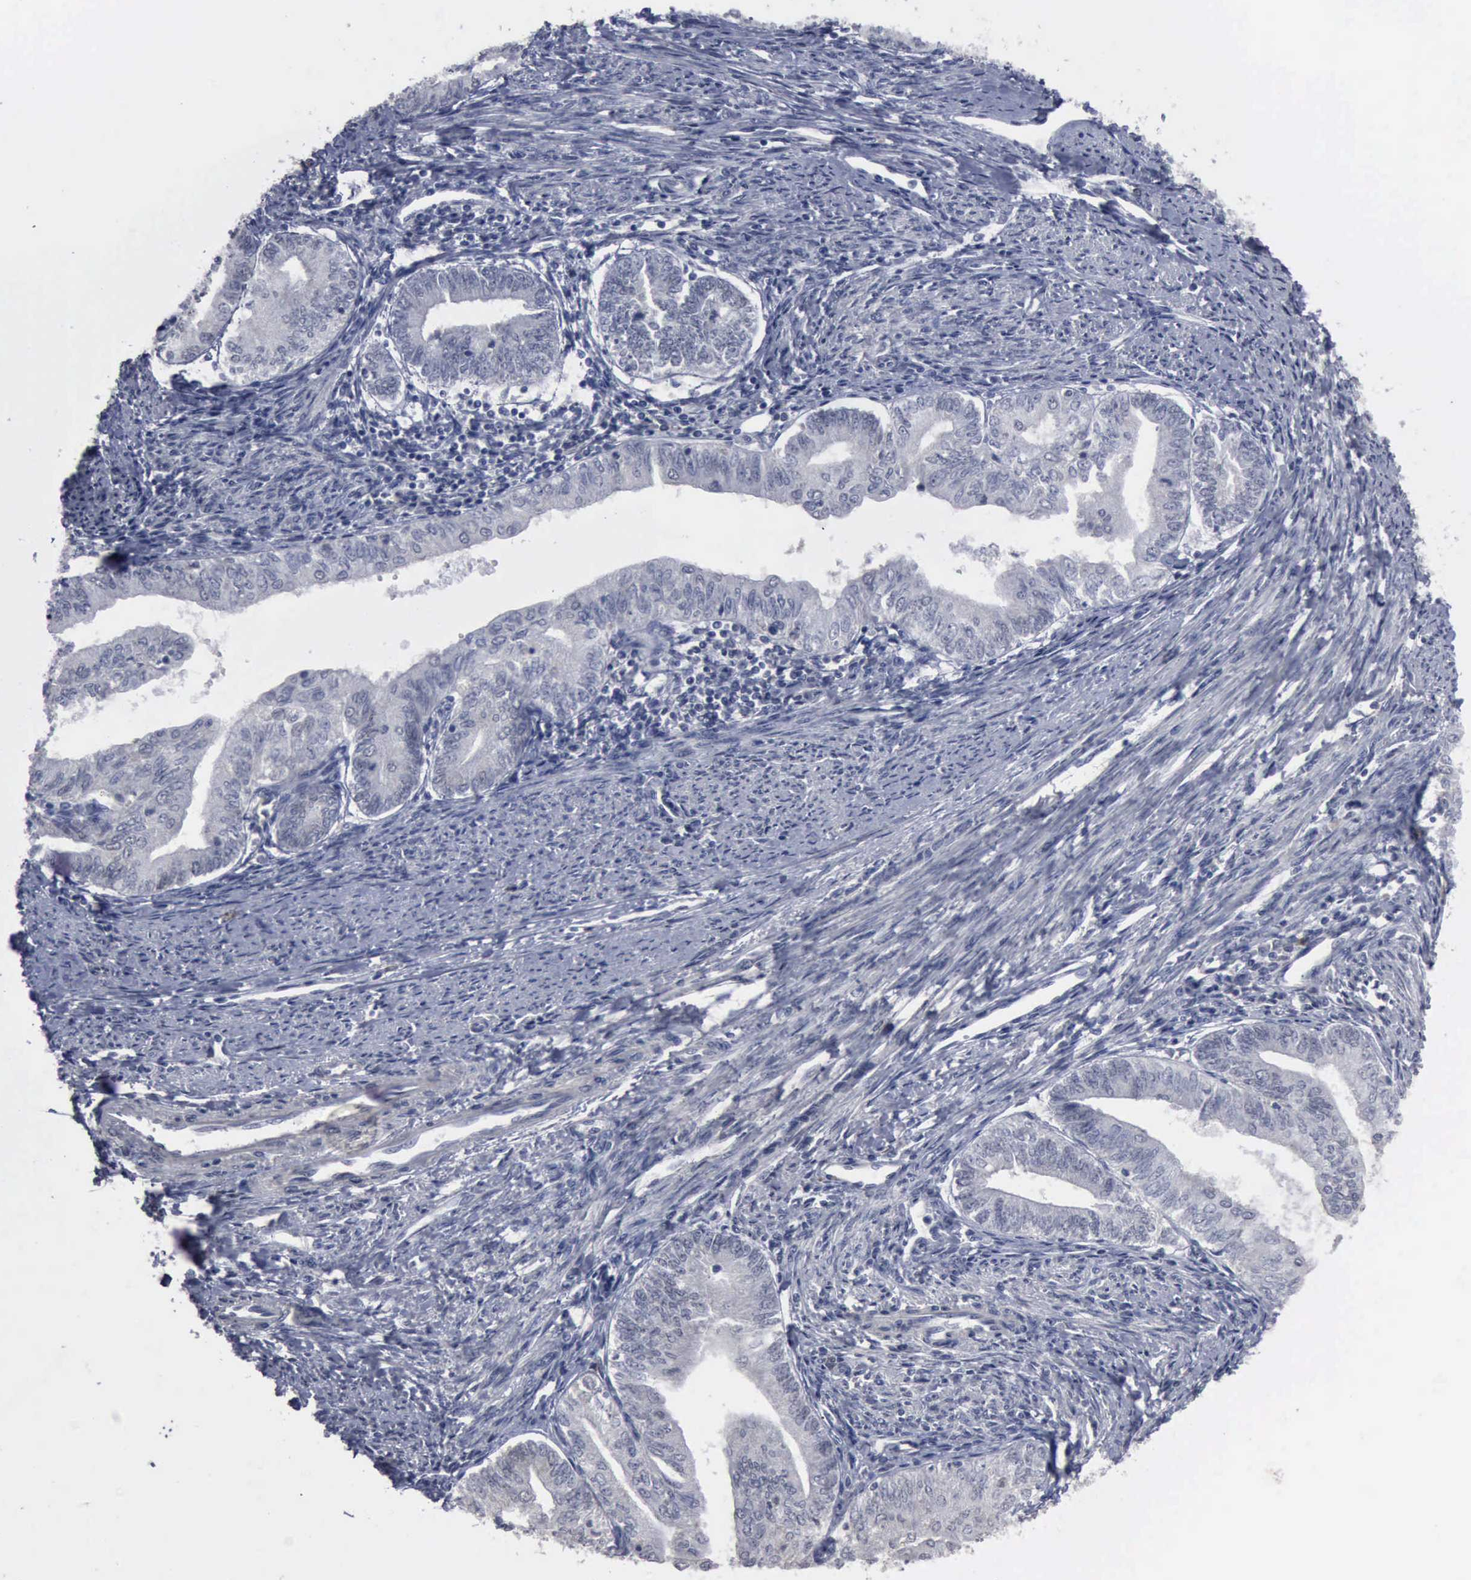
{"staining": {"intensity": "negative", "quantity": "none", "location": "none"}, "tissue": "endometrial cancer", "cell_type": "Tumor cells", "image_type": "cancer", "snomed": [{"axis": "morphology", "description": "Adenocarcinoma, NOS"}, {"axis": "topography", "description": "Endometrium"}], "caption": "Tumor cells are negative for protein expression in human endometrial cancer (adenocarcinoma).", "gene": "MYO18B", "patient": {"sex": "female", "age": 66}}